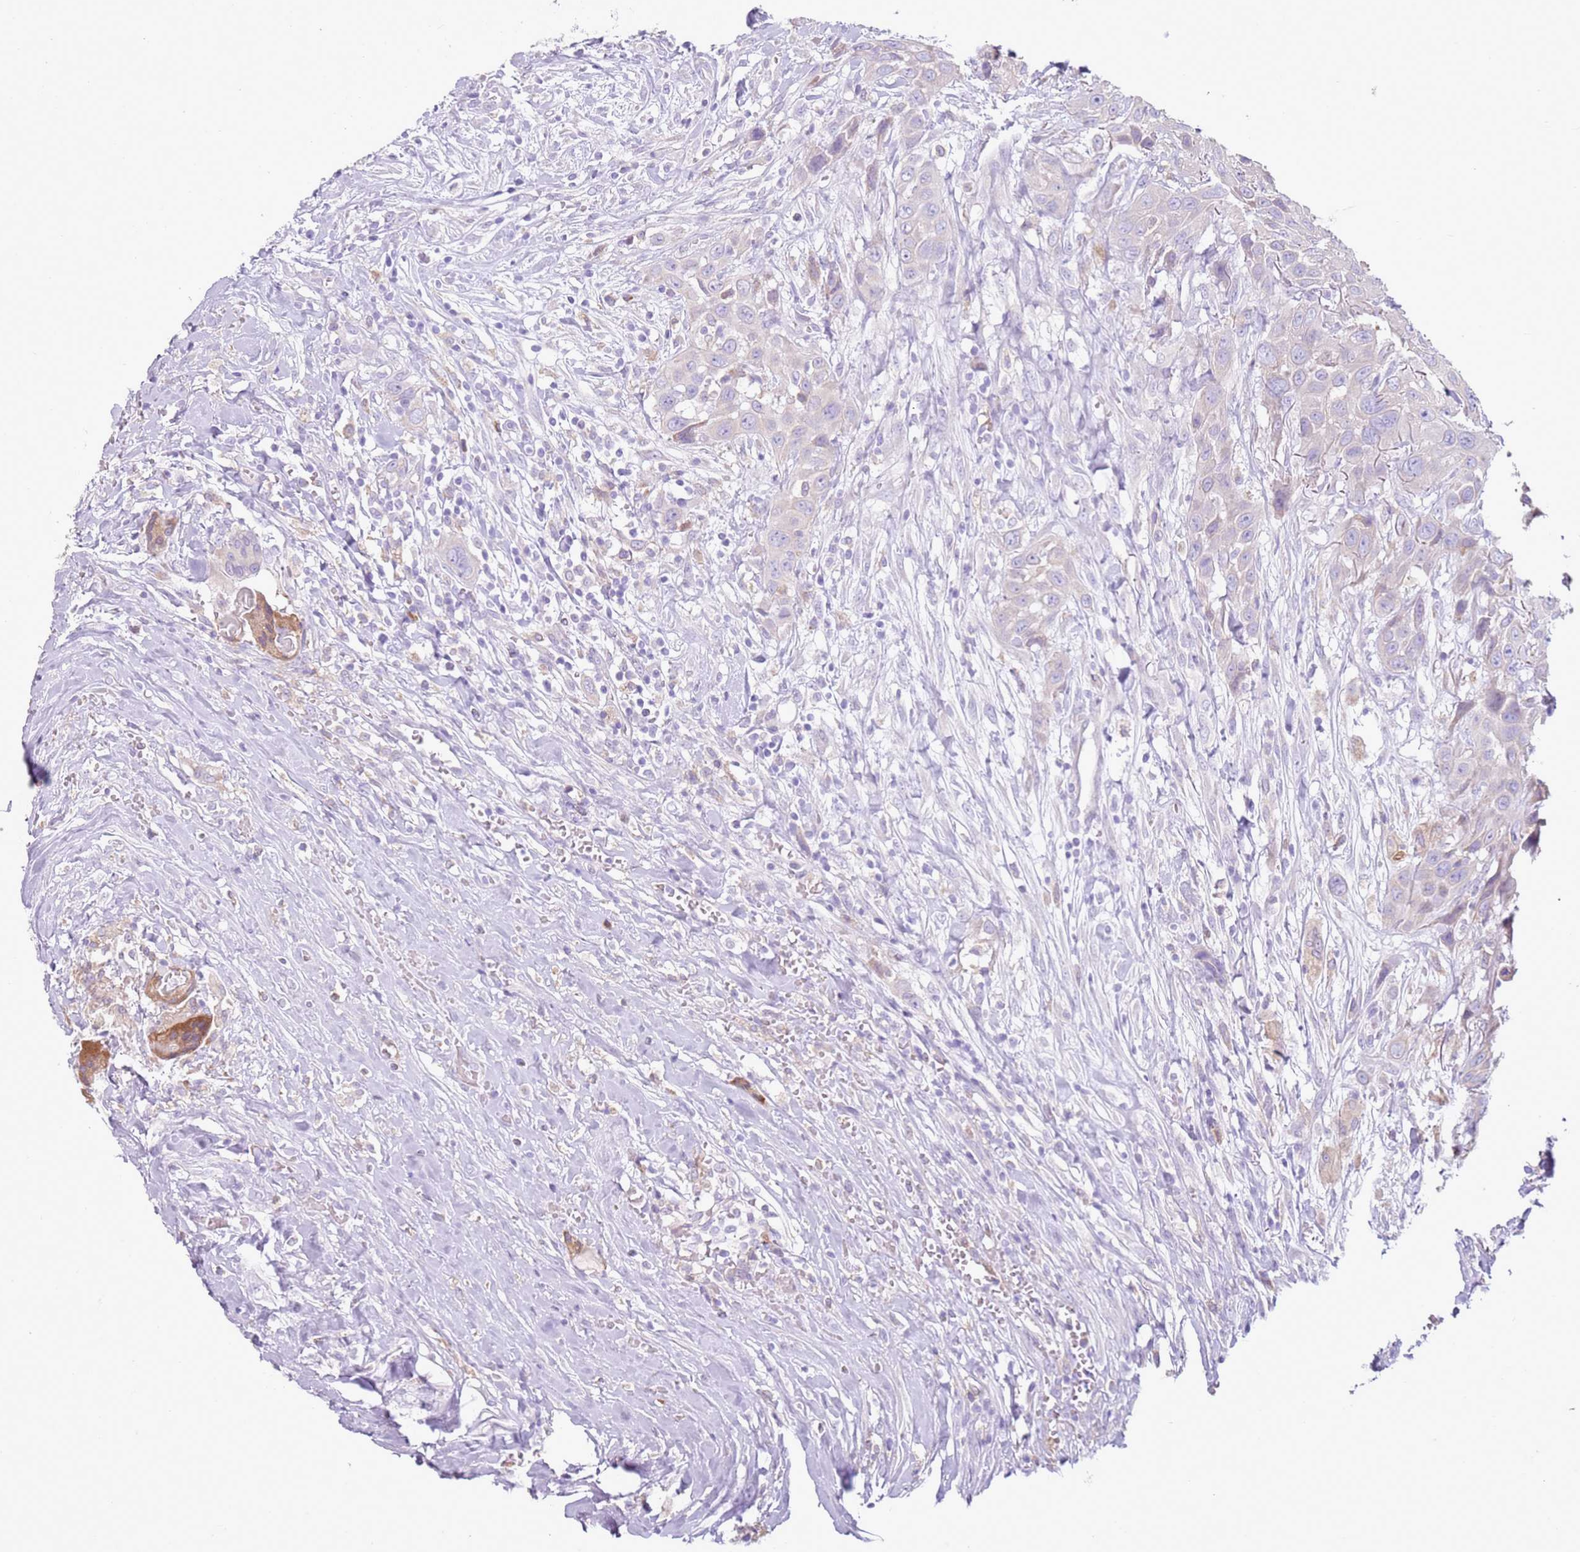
{"staining": {"intensity": "negative", "quantity": "none", "location": "none"}, "tissue": "head and neck cancer", "cell_type": "Tumor cells", "image_type": "cancer", "snomed": [{"axis": "morphology", "description": "Squamous cell carcinoma, NOS"}, {"axis": "topography", "description": "Head-Neck"}], "caption": "The image reveals no significant staining in tumor cells of head and neck squamous cell carcinoma.", "gene": "OAF", "patient": {"sex": "male", "age": 81}}